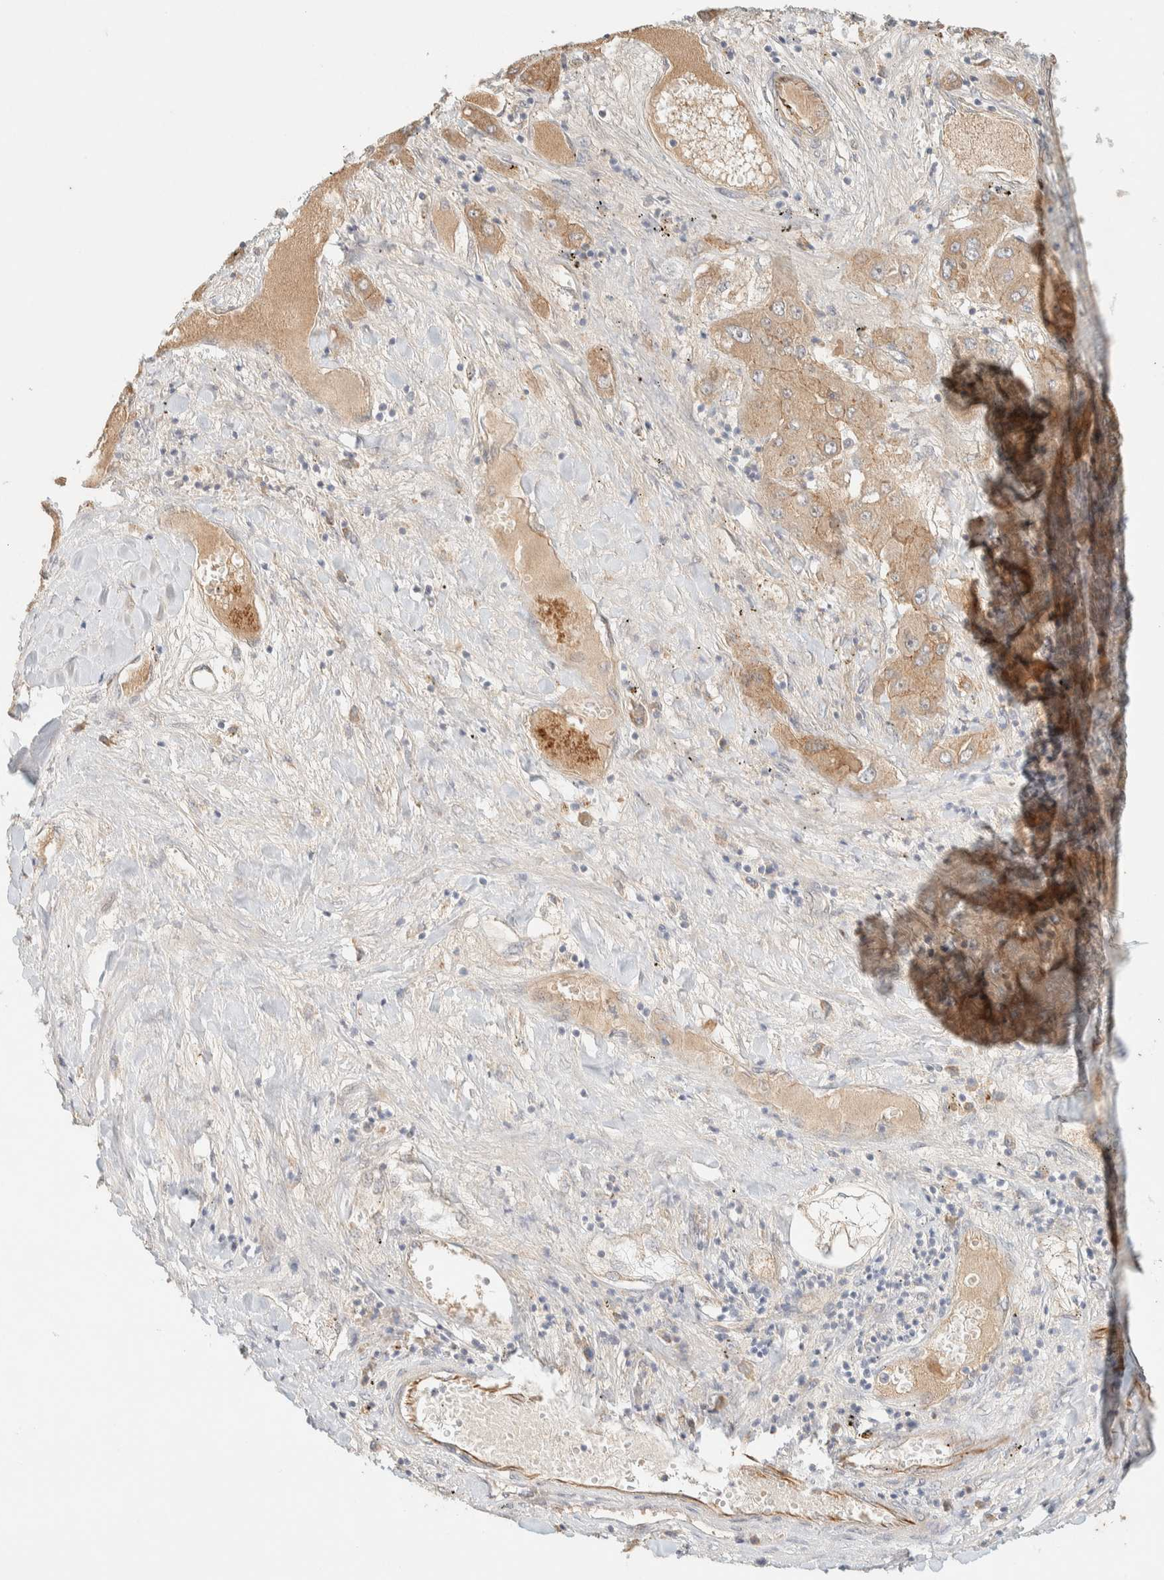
{"staining": {"intensity": "moderate", "quantity": ">75%", "location": "cytoplasmic/membranous"}, "tissue": "liver cancer", "cell_type": "Tumor cells", "image_type": "cancer", "snomed": [{"axis": "morphology", "description": "Carcinoma, Hepatocellular, NOS"}, {"axis": "topography", "description": "Liver"}], "caption": "Tumor cells display medium levels of moderate cytoplasmic/membranous staining in about >75% of cells in liver hepatocellular carcinoma.", "gene": "FAT1", "patient": {"sex": "female", "age": 73}}